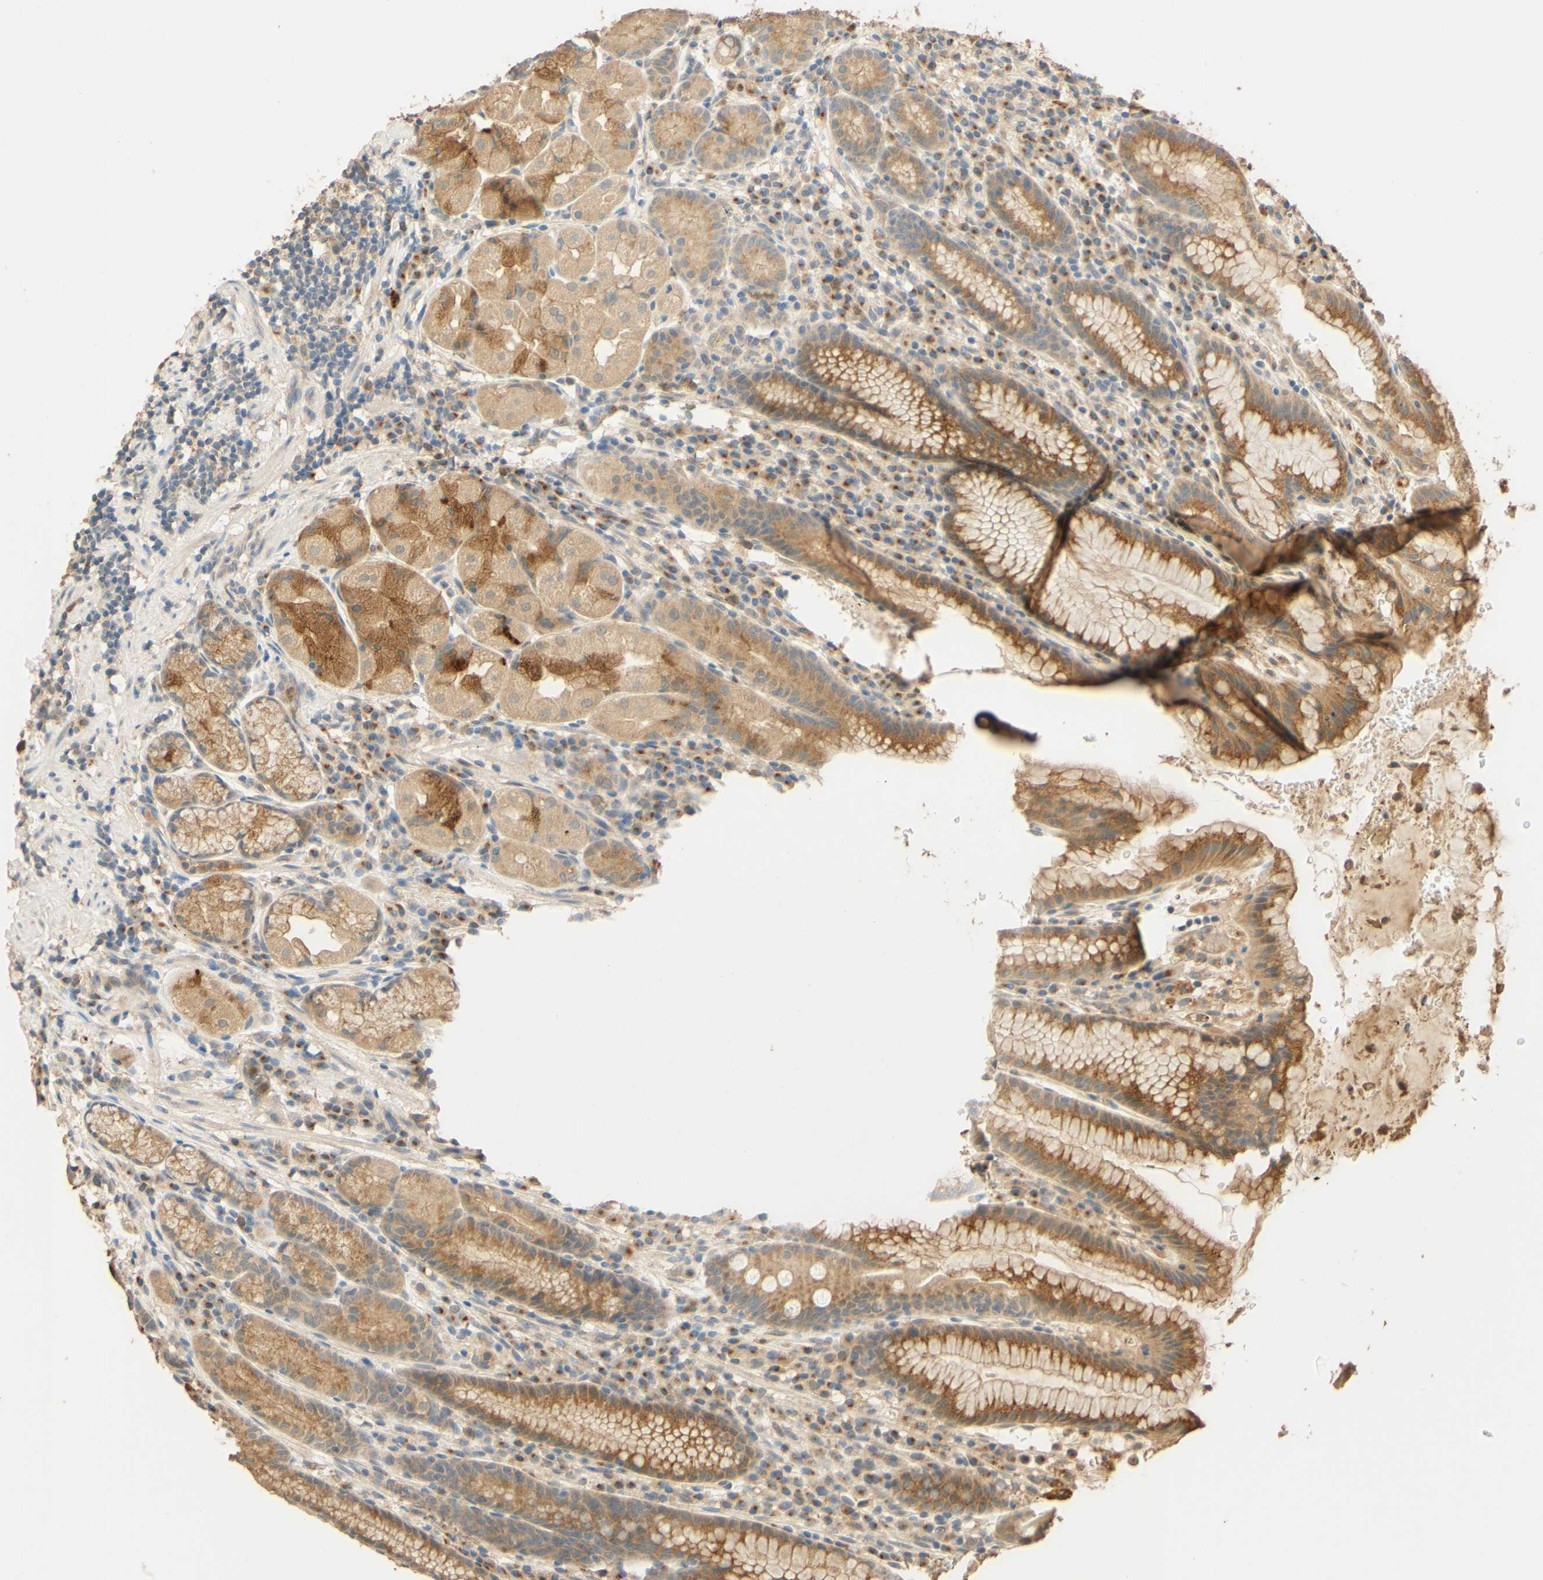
{"staining": {"intensity": "strong", "quantity": "25%-75%", "location": "cytoplasmic/membranous"}, "tissue": "stomach", "cell_type": "Glandular cells", "image_type": "normal", "snomed": [{"axis": "morphology", "description": "Normal tissue, NOS"}, {"axis": "topography", "description": "Stomach, lower"}], "caption": "The image reveals immunohistochemical staining of normal stomach. There is strong cytoplasmic/membranous positivity is identified in about 25%-75% of glandular cells. (brown staining indicates protein expression, while blue staining denotes nuclei).", "gene": "ENTREP2", "patient": {"sex": "male", "age": 52}}